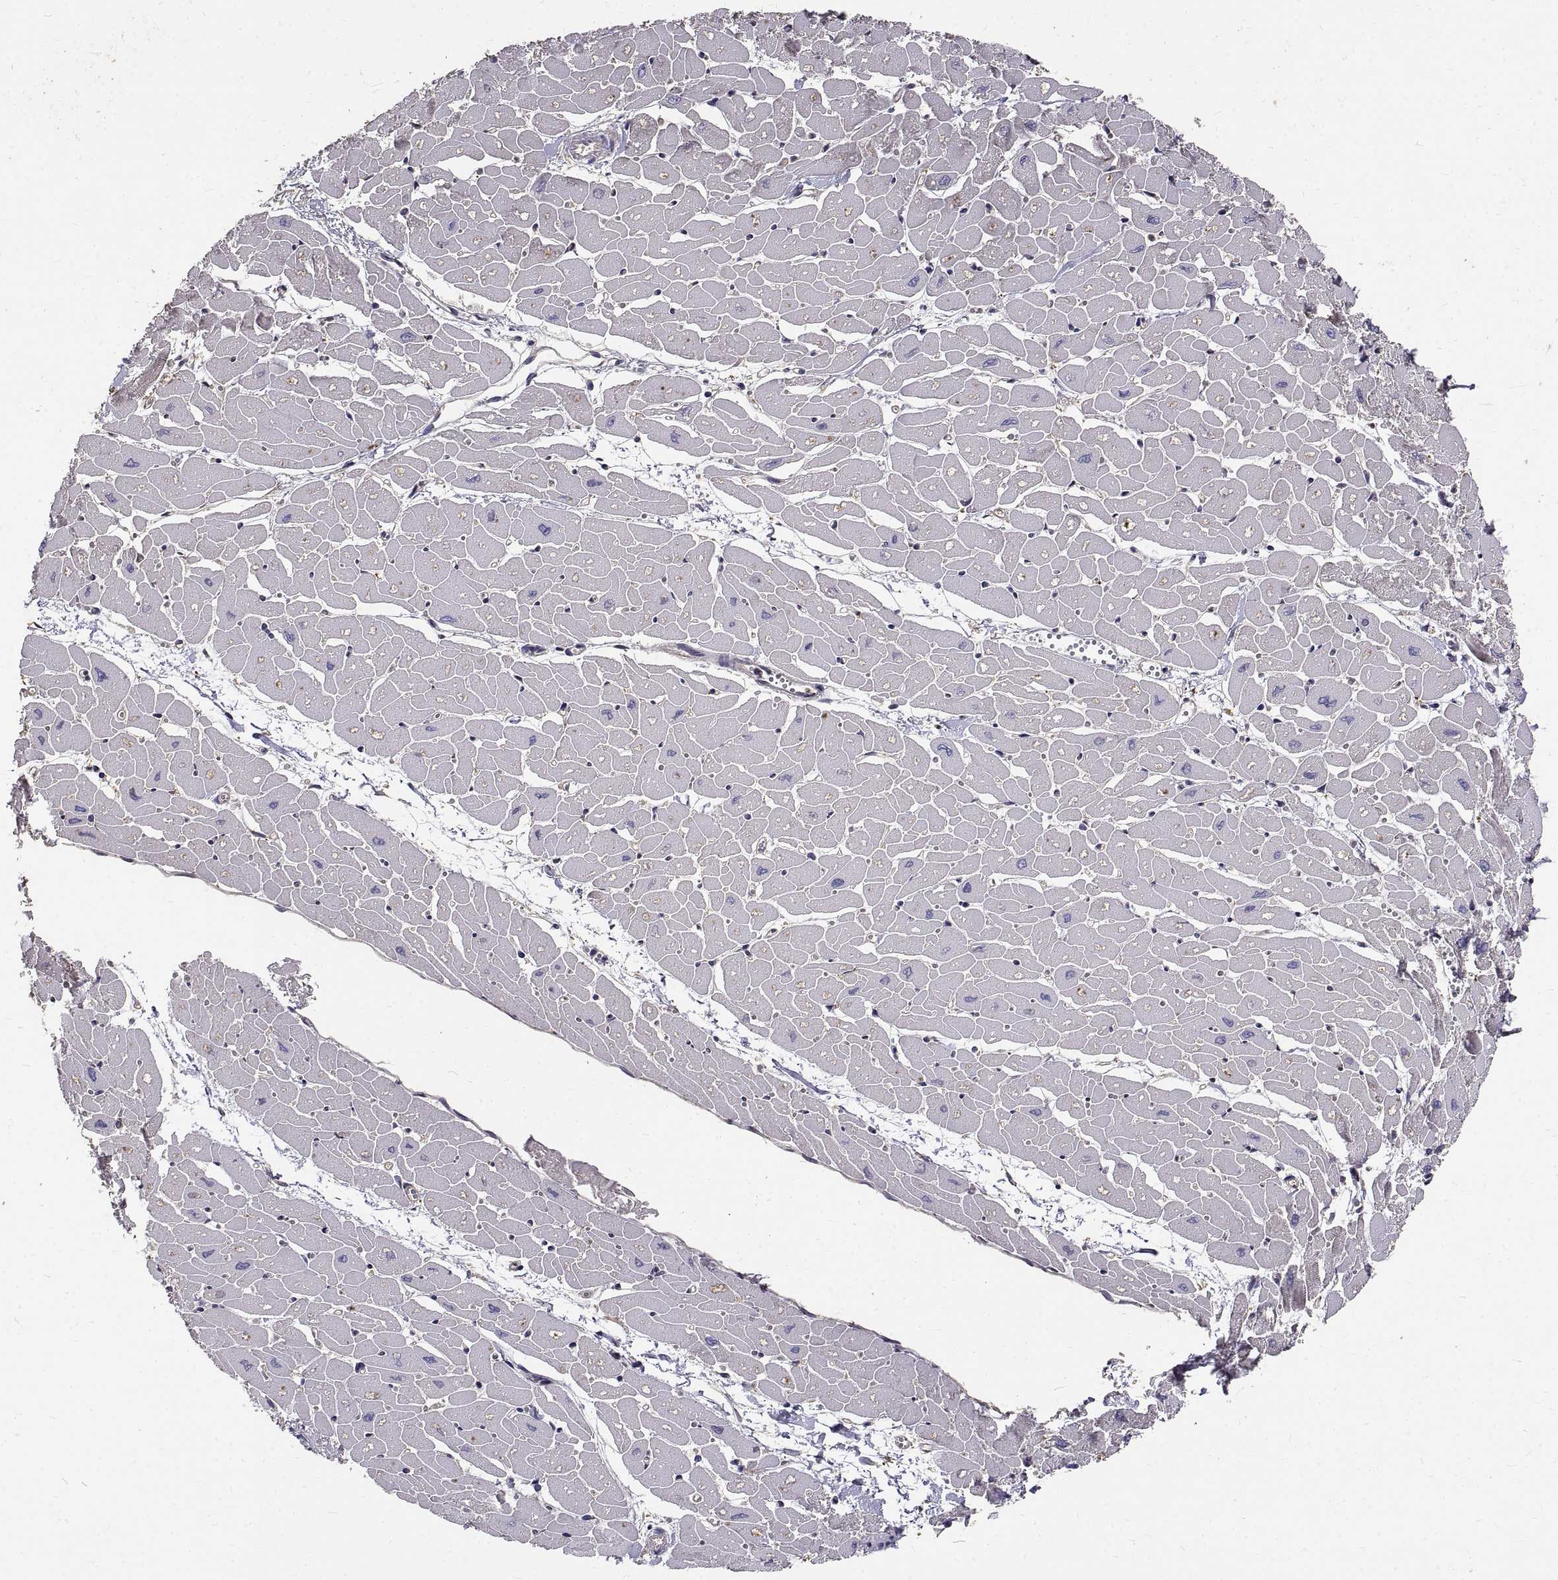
{"staining": {"intensity": "negative", "quantity": "none", "location": "none"}, "tissue": "heart muscle", "cell_type": "Cardiomyocytes", "image_type": "normal", "snomed": [{"axis": "morphology", "description": "Normal tissue, NOS"}, {"axis": "topography", "description": "Heart"}], "caption": "Cardiomyocytes show no significant positivity in benign heart muscle. Nuclei are stained in blue.", "gene": "PEA15", "patient": {"sex": "male", "age": 57}}